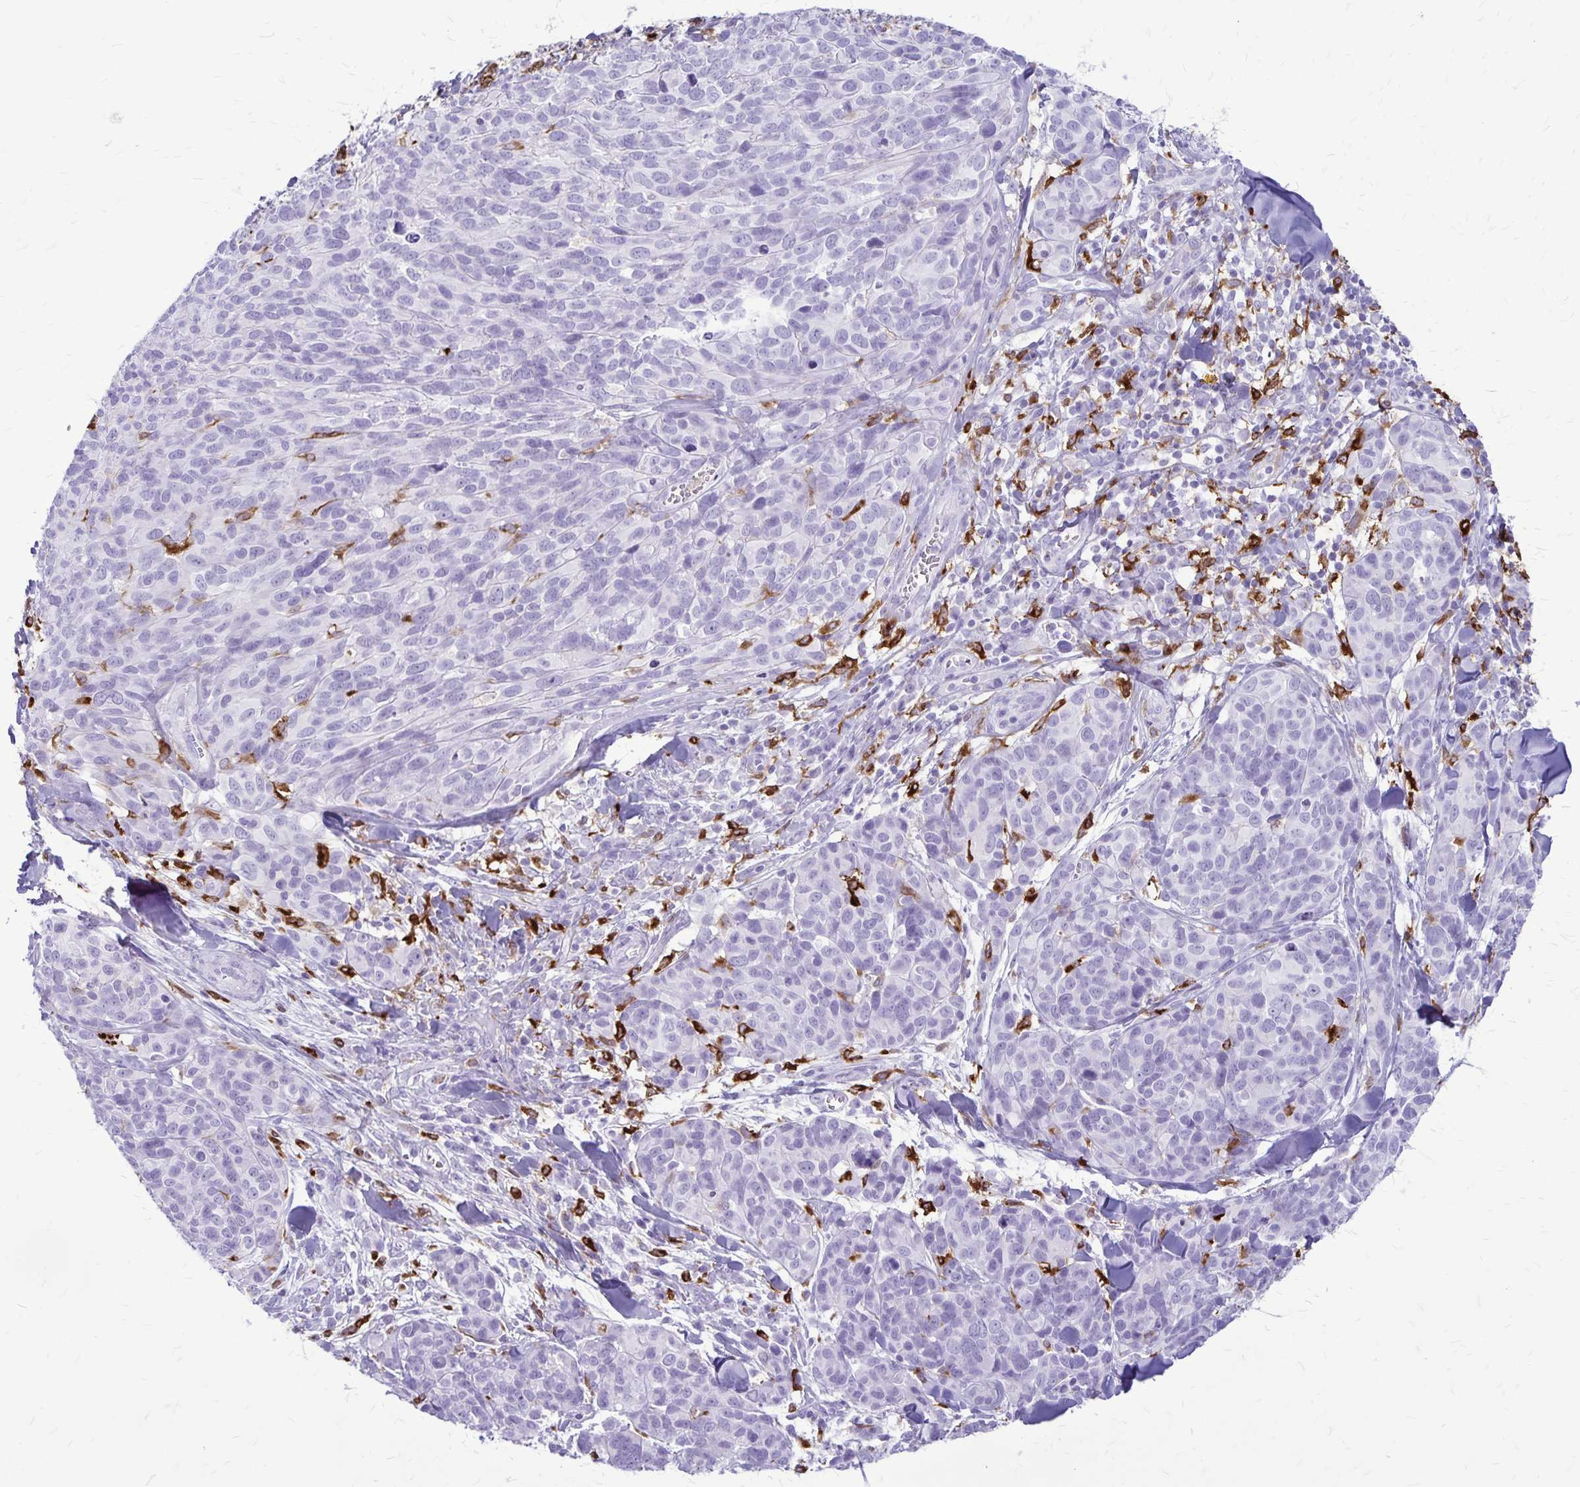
{"staining": {"intensity": "negative", "quantity": "none", "location": "none"}, "tissue": "melanoma", "cell_type": "Tumor cells", "image_type": "cancer", "snomed": [{"axis": "morphology", "description": "Malignant melanoma, NOS"}, {"axis": "topography", "description": "Skin"}], "caption": "Immunohistochemistry micrograph of neoplastic tissue: human malignant melanoma stained with DAB demonstrates no significant protein expression in tumor cells.", "gene": "RTN1", "patient": {"sex": "male", "age": 51}}